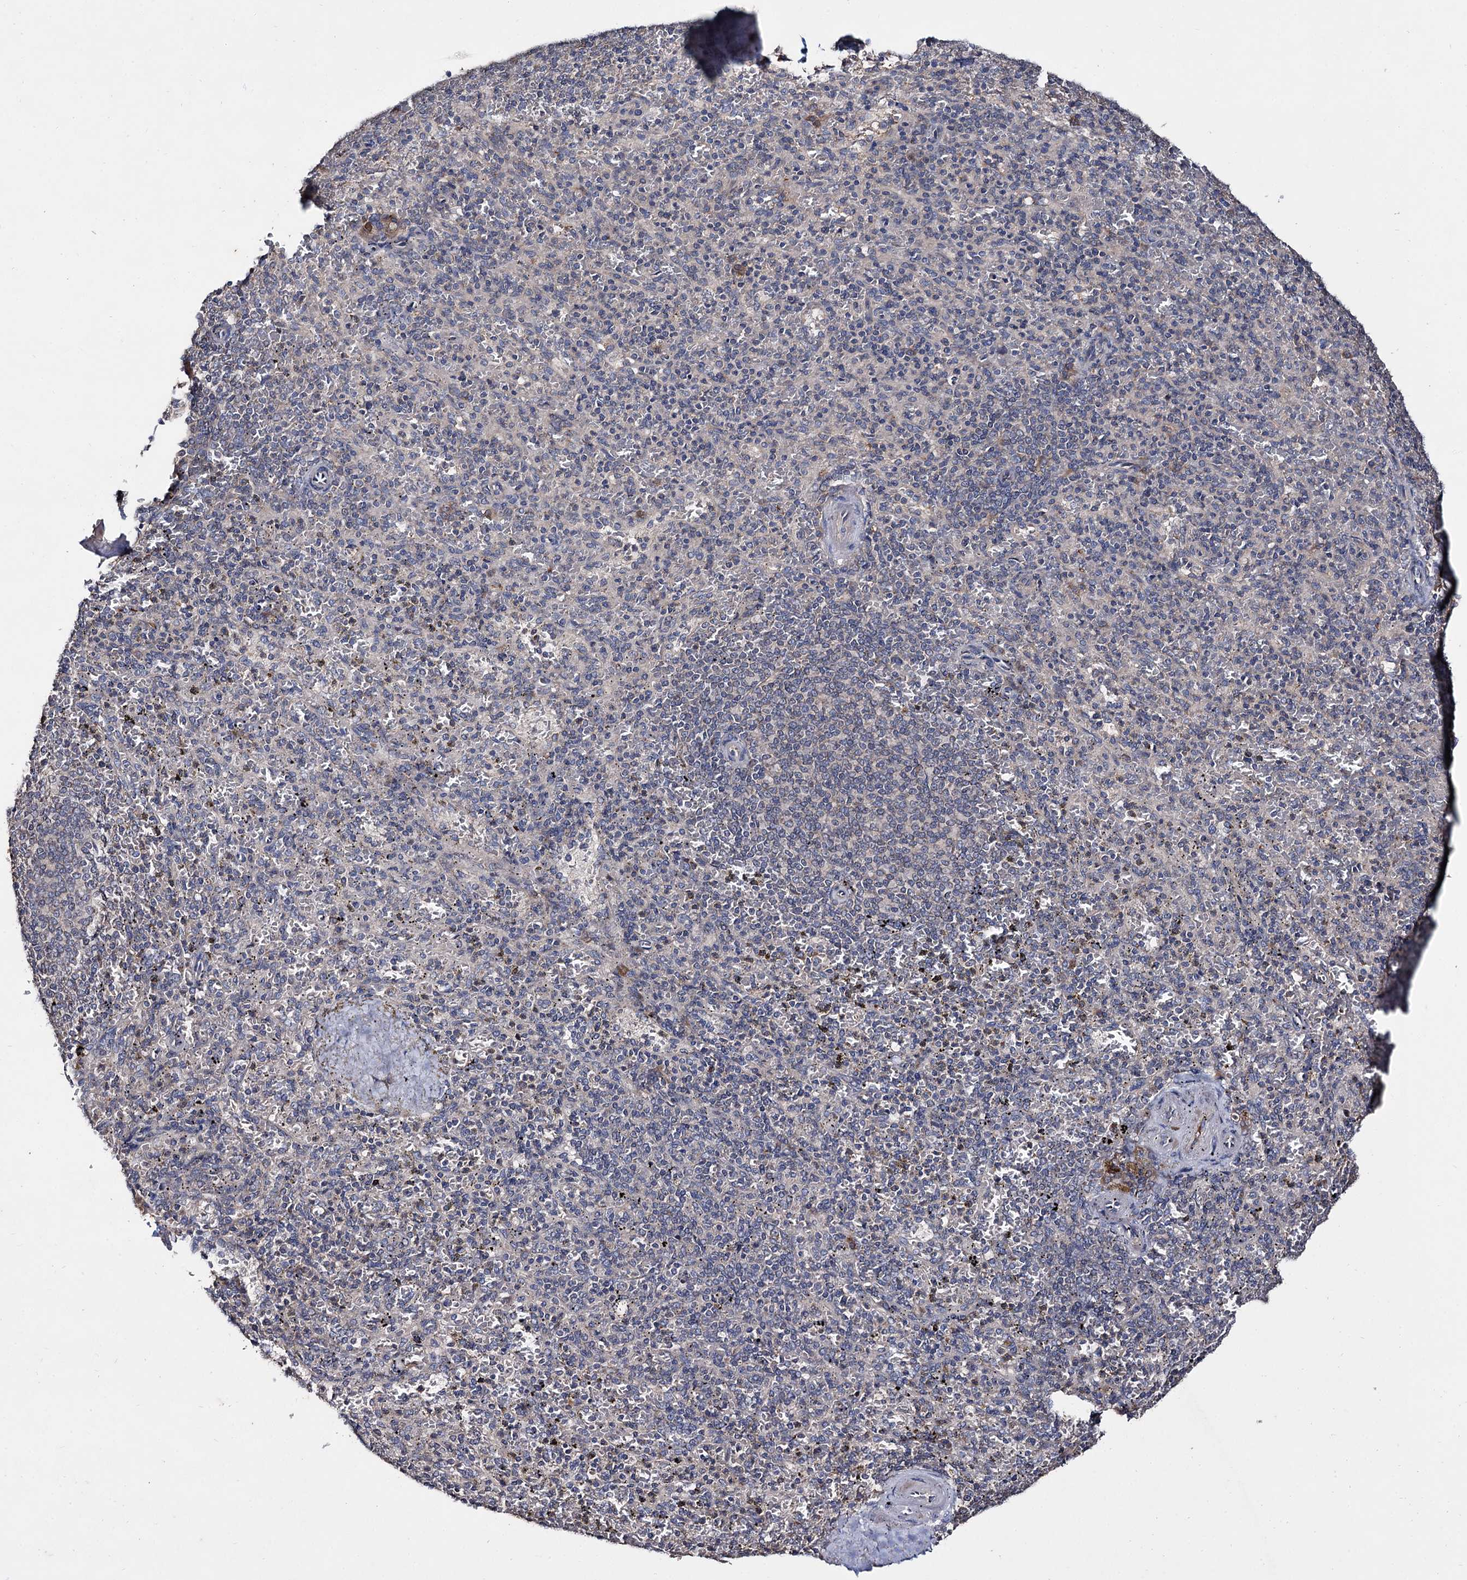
{"staining": {"intensity": "negative", "quantity": "none", "location": "none"}, "tissue": "spleen", "cell_type": "Cells in red pulp", "image_type": "normal", "snomed": [{"axis": "morphology", "description": "Normal tissue, NOS"}, {"axis": "topography", "description": "Spleen"}], "caption": "Image shows no protein staining in cells in red pulp of unremarkable spleen.", "gene": "ARFIP2", "patient": {"sex": "male", "age": 82}}